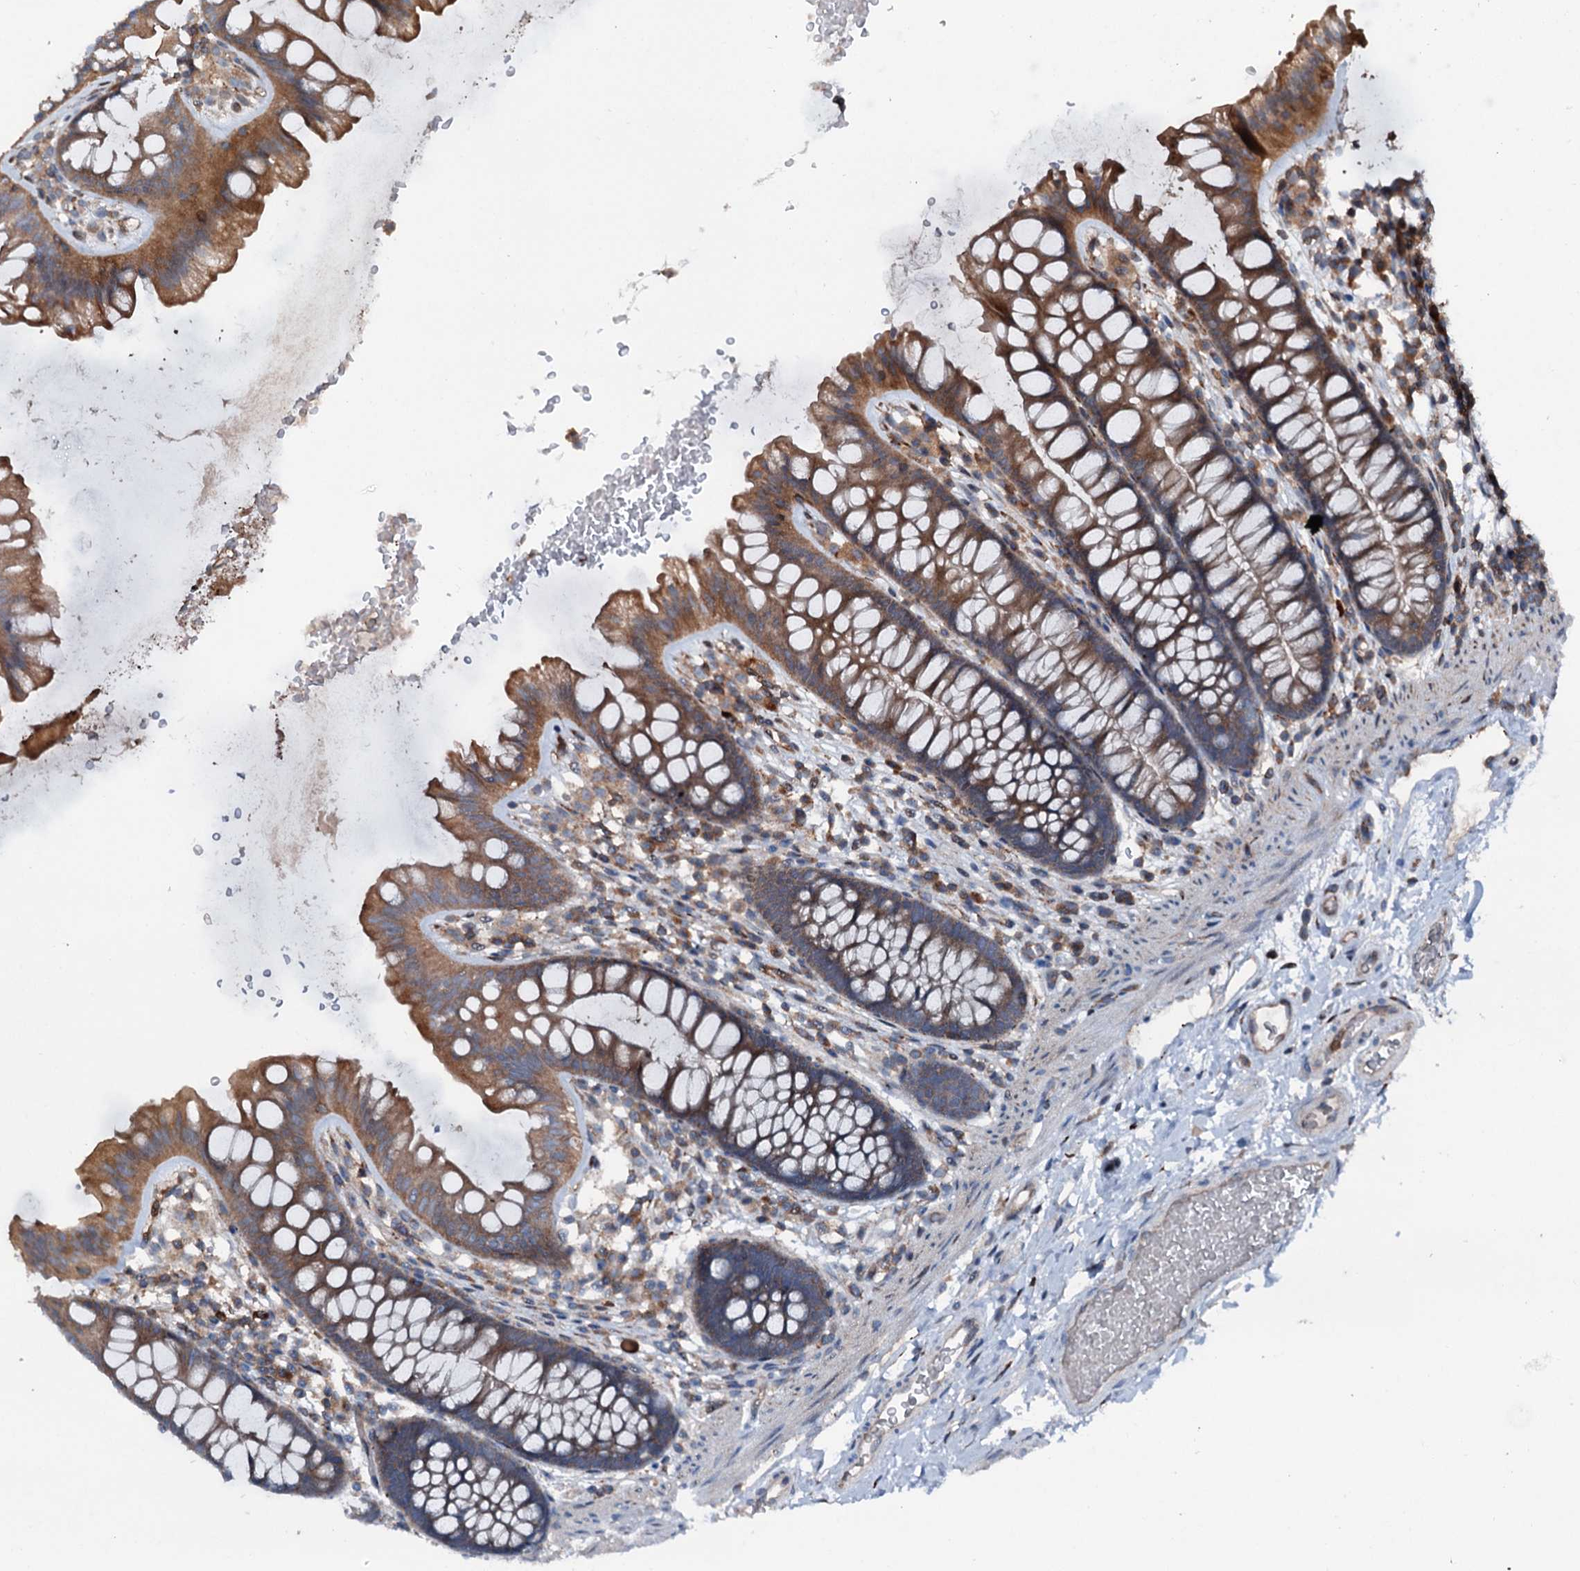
{"staining": {"intensity": "moderate", "quantity": ">75%", "location": "cytoplasmic/membranous"}, "tissue": "colon", "cell_type": "Endothelial cells", "image_type": "normal", "snomed": [{"axis": "morphology", "description": "Normal tissue, NOS"}, {"axis": "topography", "description": "Colon"}], "caption": "Immunohistochemistry (DAB) staining of normal human colon exhibits moderate cytoplasmic/membranous protein positivity in about >75% of endothelial cells.", "gene": "DDIAS", "patient": {"sex": "female", "age": 62}}